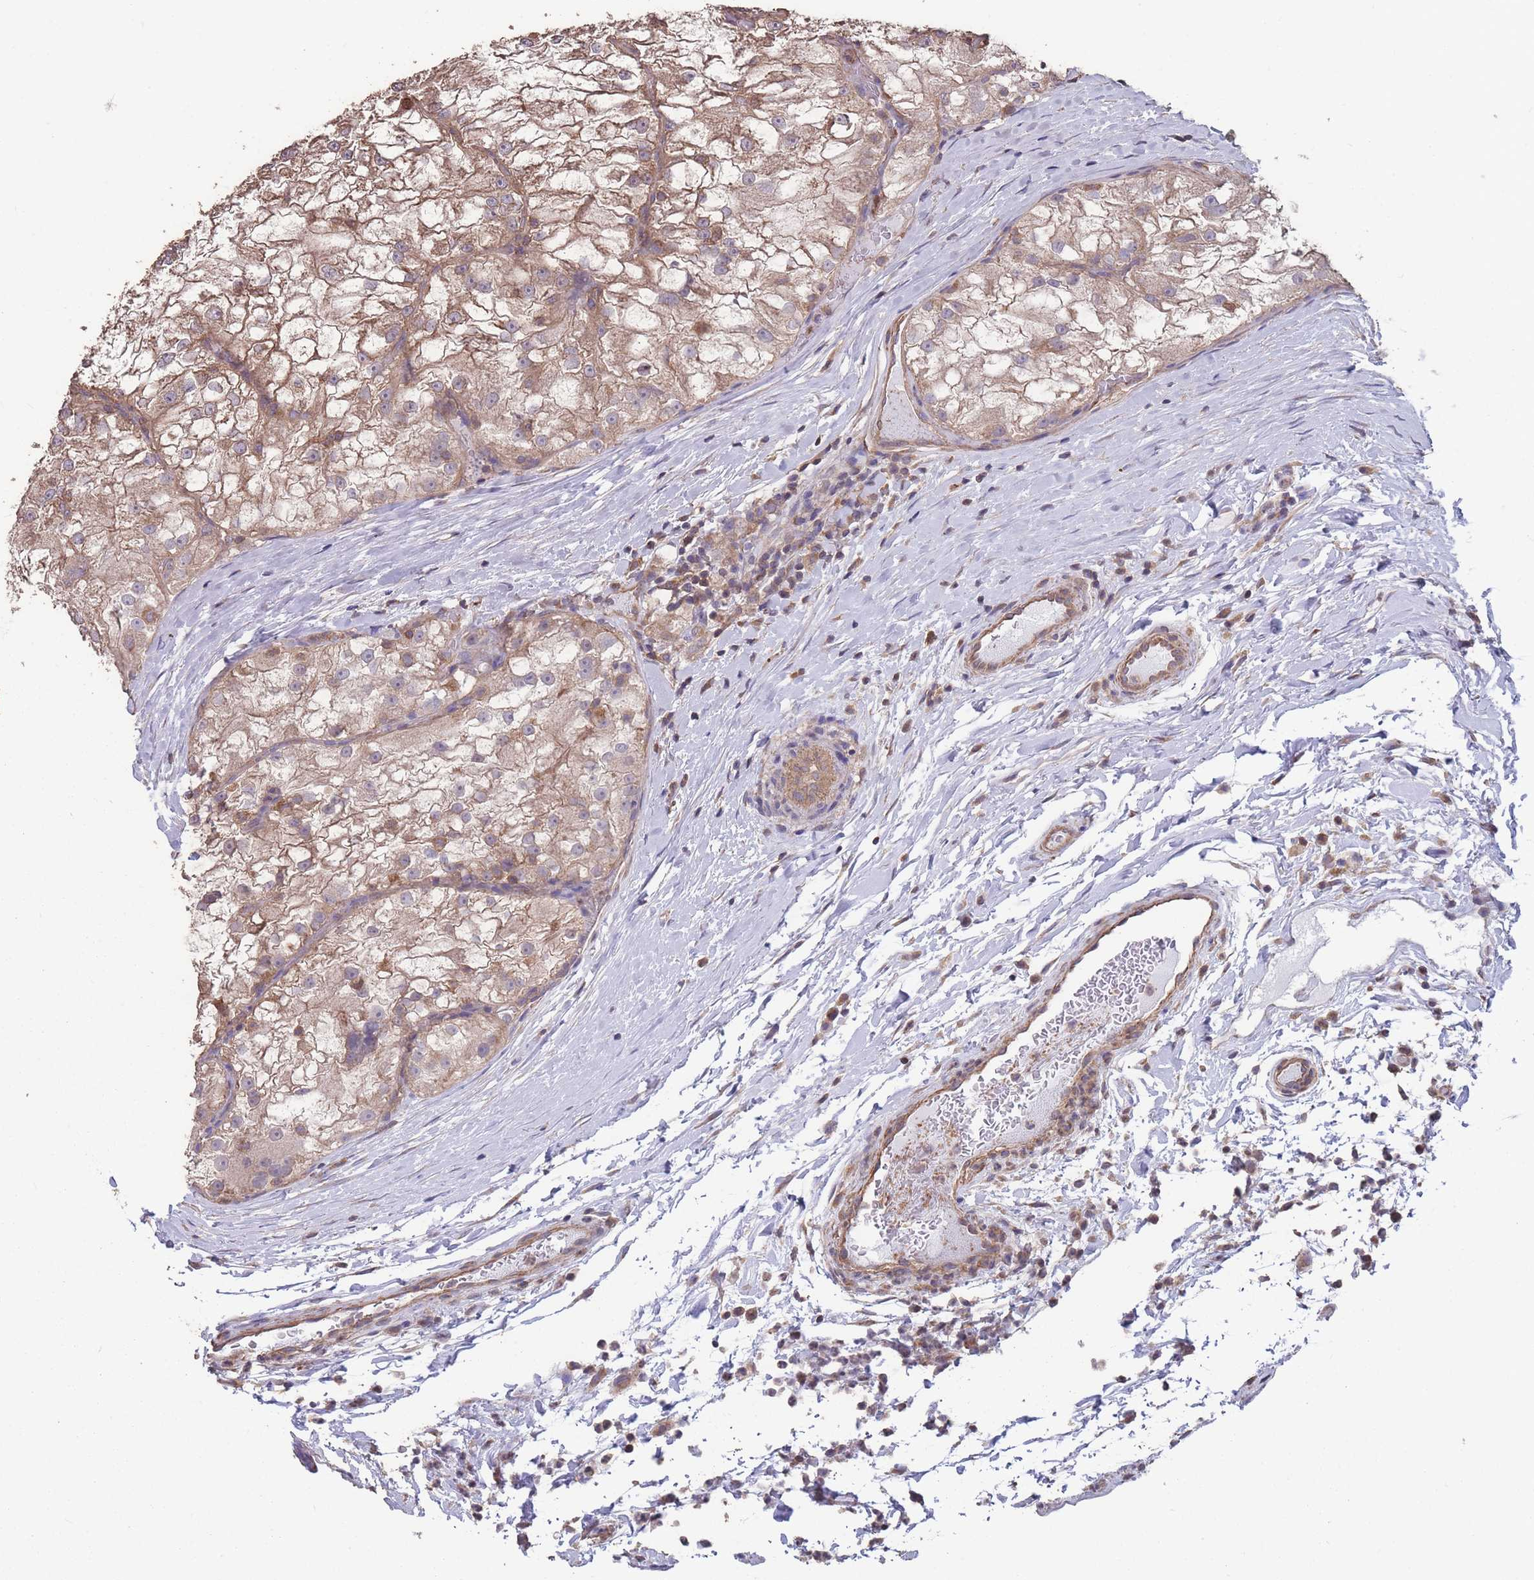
{"staining": {"intensity": "moderate", "quantity": "25%-75%", "location": "cytoplasmic/membranous"}, "tissue": "renal cancer", "cell_type": "Tumor cells", "image_type": "cancer", "snomed": [{"axis": "morphology", "description": "Adenocarcinoma, NOS"}, {"axis": "topography", "description": "Kidney"}], "caption": "Tumor cells exhibit medium levels of moderate cytoplasmic/membranous staining in about 25%-75% of cells in human renal cancer. (DAB (3,3'-diaminobenzidine) = brown stain, brightfield microscopy at high magnification).", "gene": "NUDT21", "patient": {"sex": "female", "age": 72}}